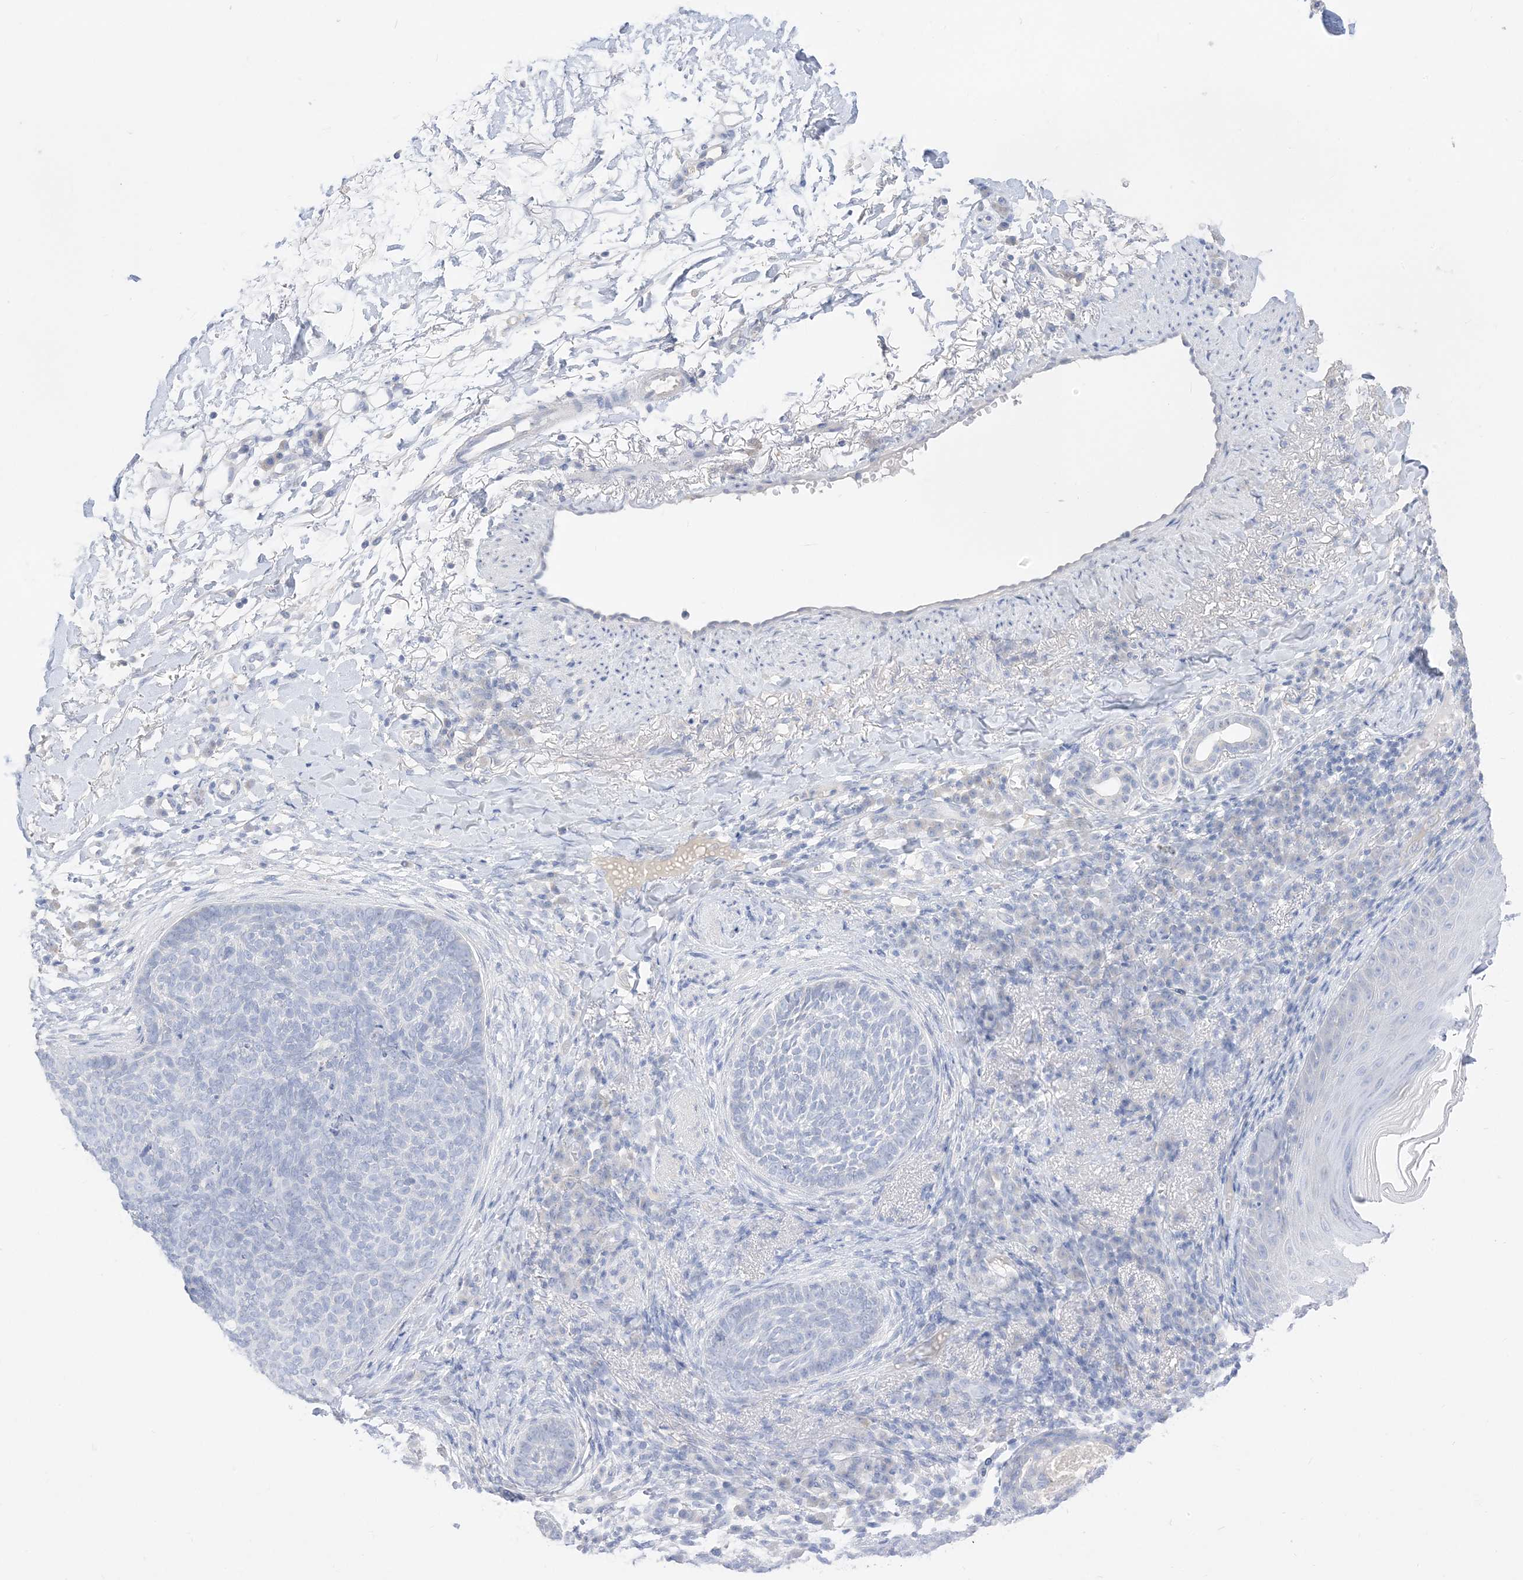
{"staining": {"intensity": "negative", "quantity": "none", "location": "none"}, "tissue": "skin cancer", "cell_type": "Tumor cells", "image_type": "cancer", "snomed": [{"axis": "morphology", "description": "Basal cell carcinoma"}, {"axis": "topography", "description": "Skin"}], "caption": "High power microscopy image of an immunohistochemistry micrograph of skin basal cell carcinoma, revealing no significant expression in tumor cells.", "gene": "MUC17", "patient": {"sex": "male", "age": 85}}